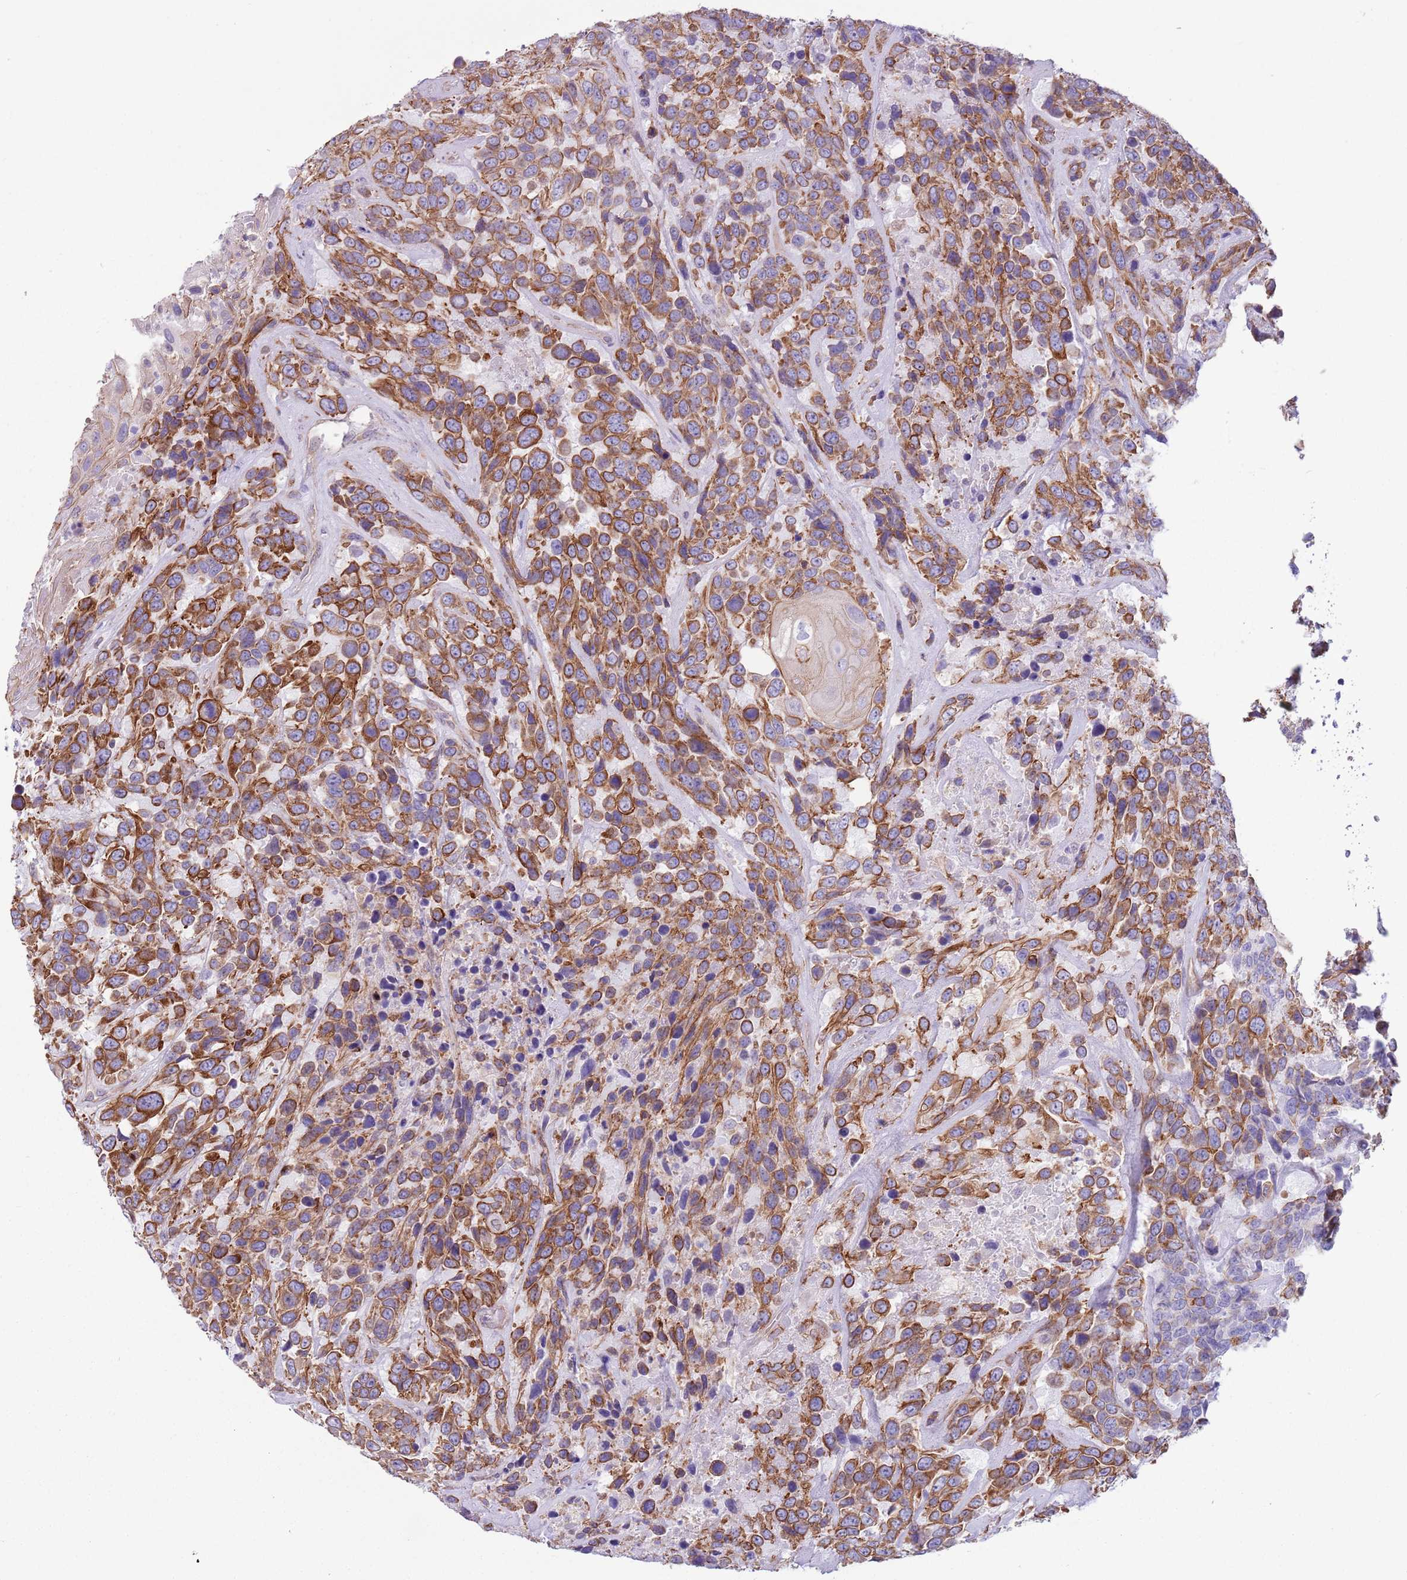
{"staining": {"intensity": "strong", "quantity": ">75%", "location": "cytoplasmic/membranous"}, "tissue": "urothelial cancer", "cell_type": "Tumor cells", "image_type": "cancer", "snomed": [{"axis": "morphology", "description": "Urothelial carcinoma, High grade"}, {"axis": "topography", "description": "Urinary bladder"}], "caption": "Immunohistochemistry photomicrograph of neoplastic tissue: urothelial cancer stained using immunohistochemistry (IHC) exhibits high levels of strong protein expression localized specifically in the cytoplasmic/membranous of tumor cells, appearing as a cytoplasmic/membranous brown color.", "gene": "RBP3", "patient": {"sex": "female", "age": 70}}